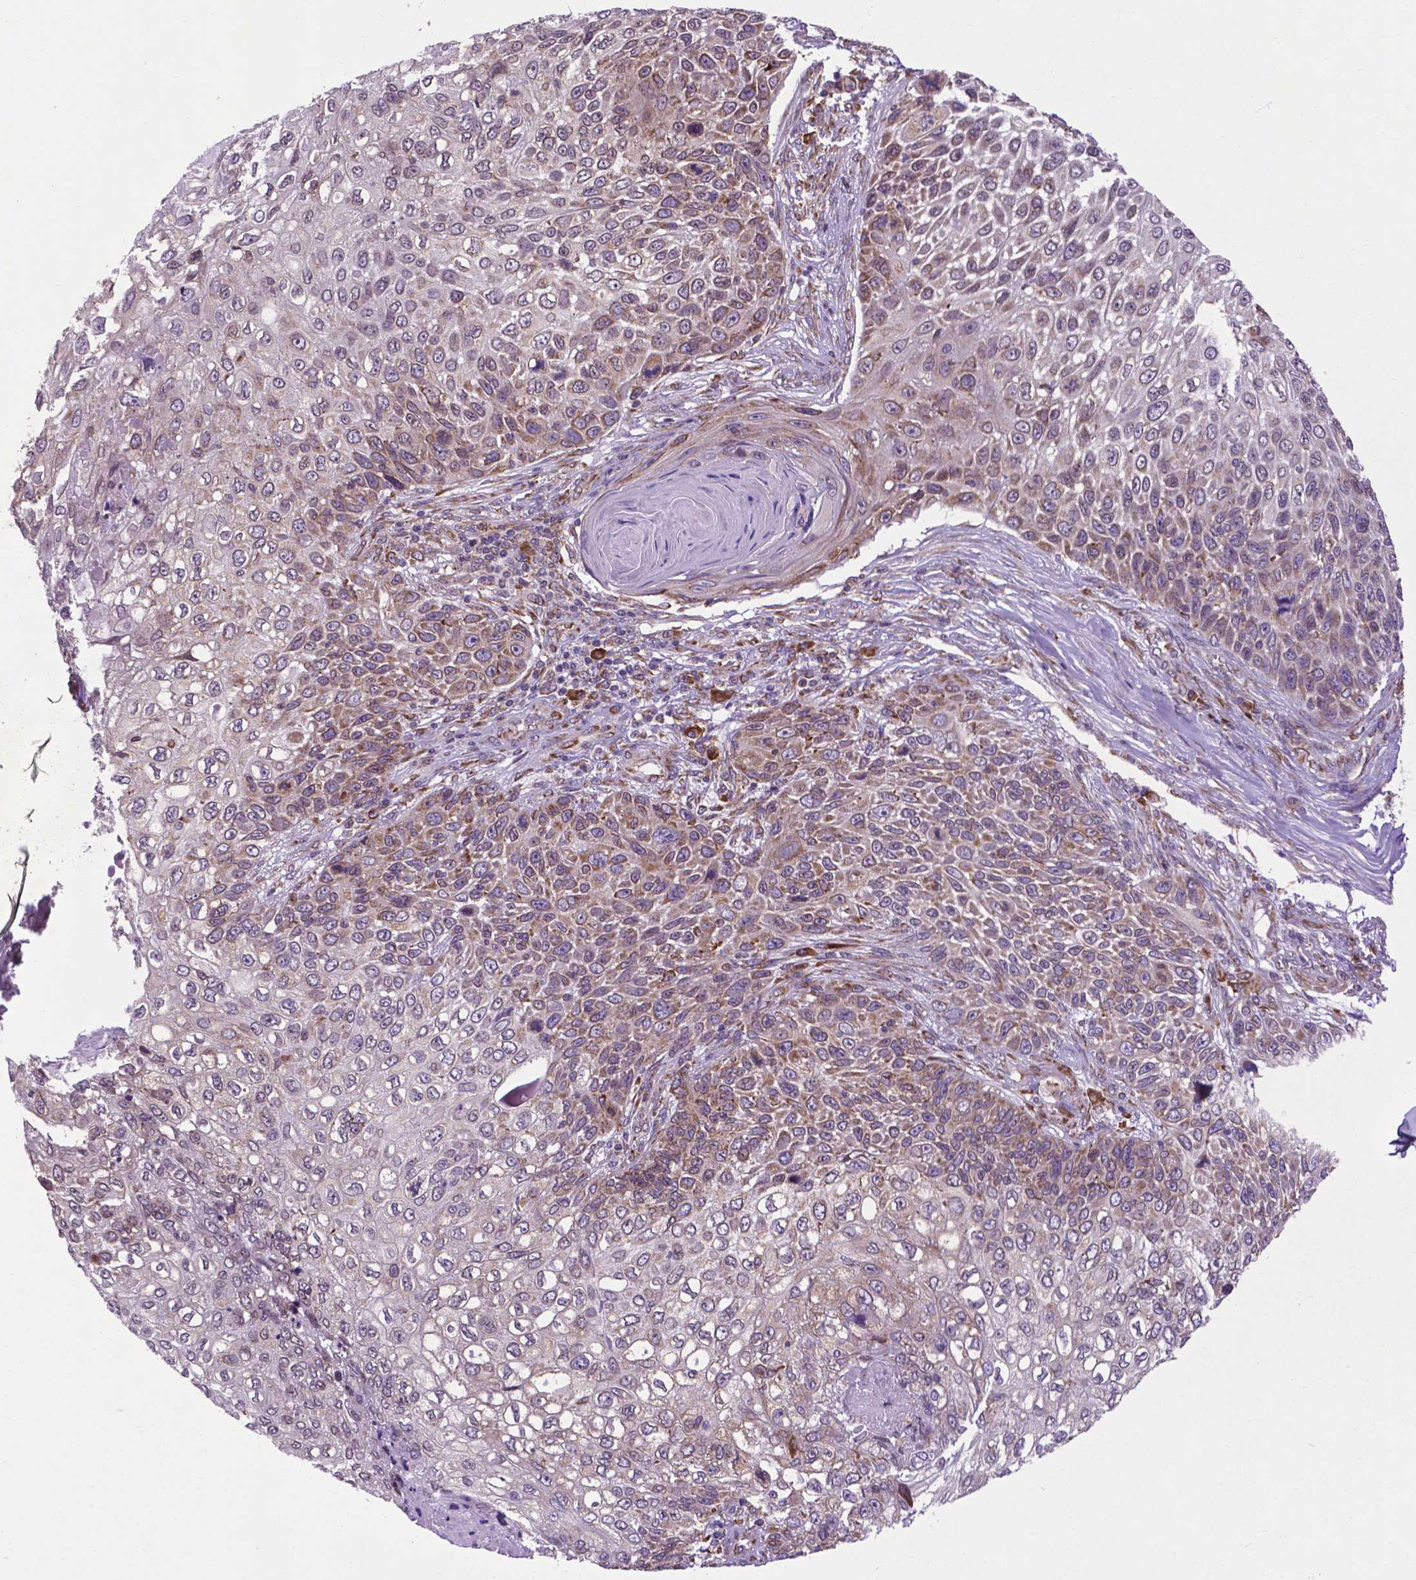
{"staining": {"intensity": "moderate", "quantity": "<25%", "location": "cytoplasmic/membranous"}, "tissue": "skin cancer", "cell_type": "Tumor cells", "image_type": "cancer", "snomed": [{"axis": "morphology", "description": "Squamous cell carcinoma, NOS"}, {"axis": "topography", "description": "Skin"}], "caption": "Immunohistochemical staining of human skin squamous cell carcinoma shows moderate cytoplasmic/membranous protein expression in about <25% of tumor cells.", "gene": "WDR83OS", "patient": {"sex": "male", "age": 92}}